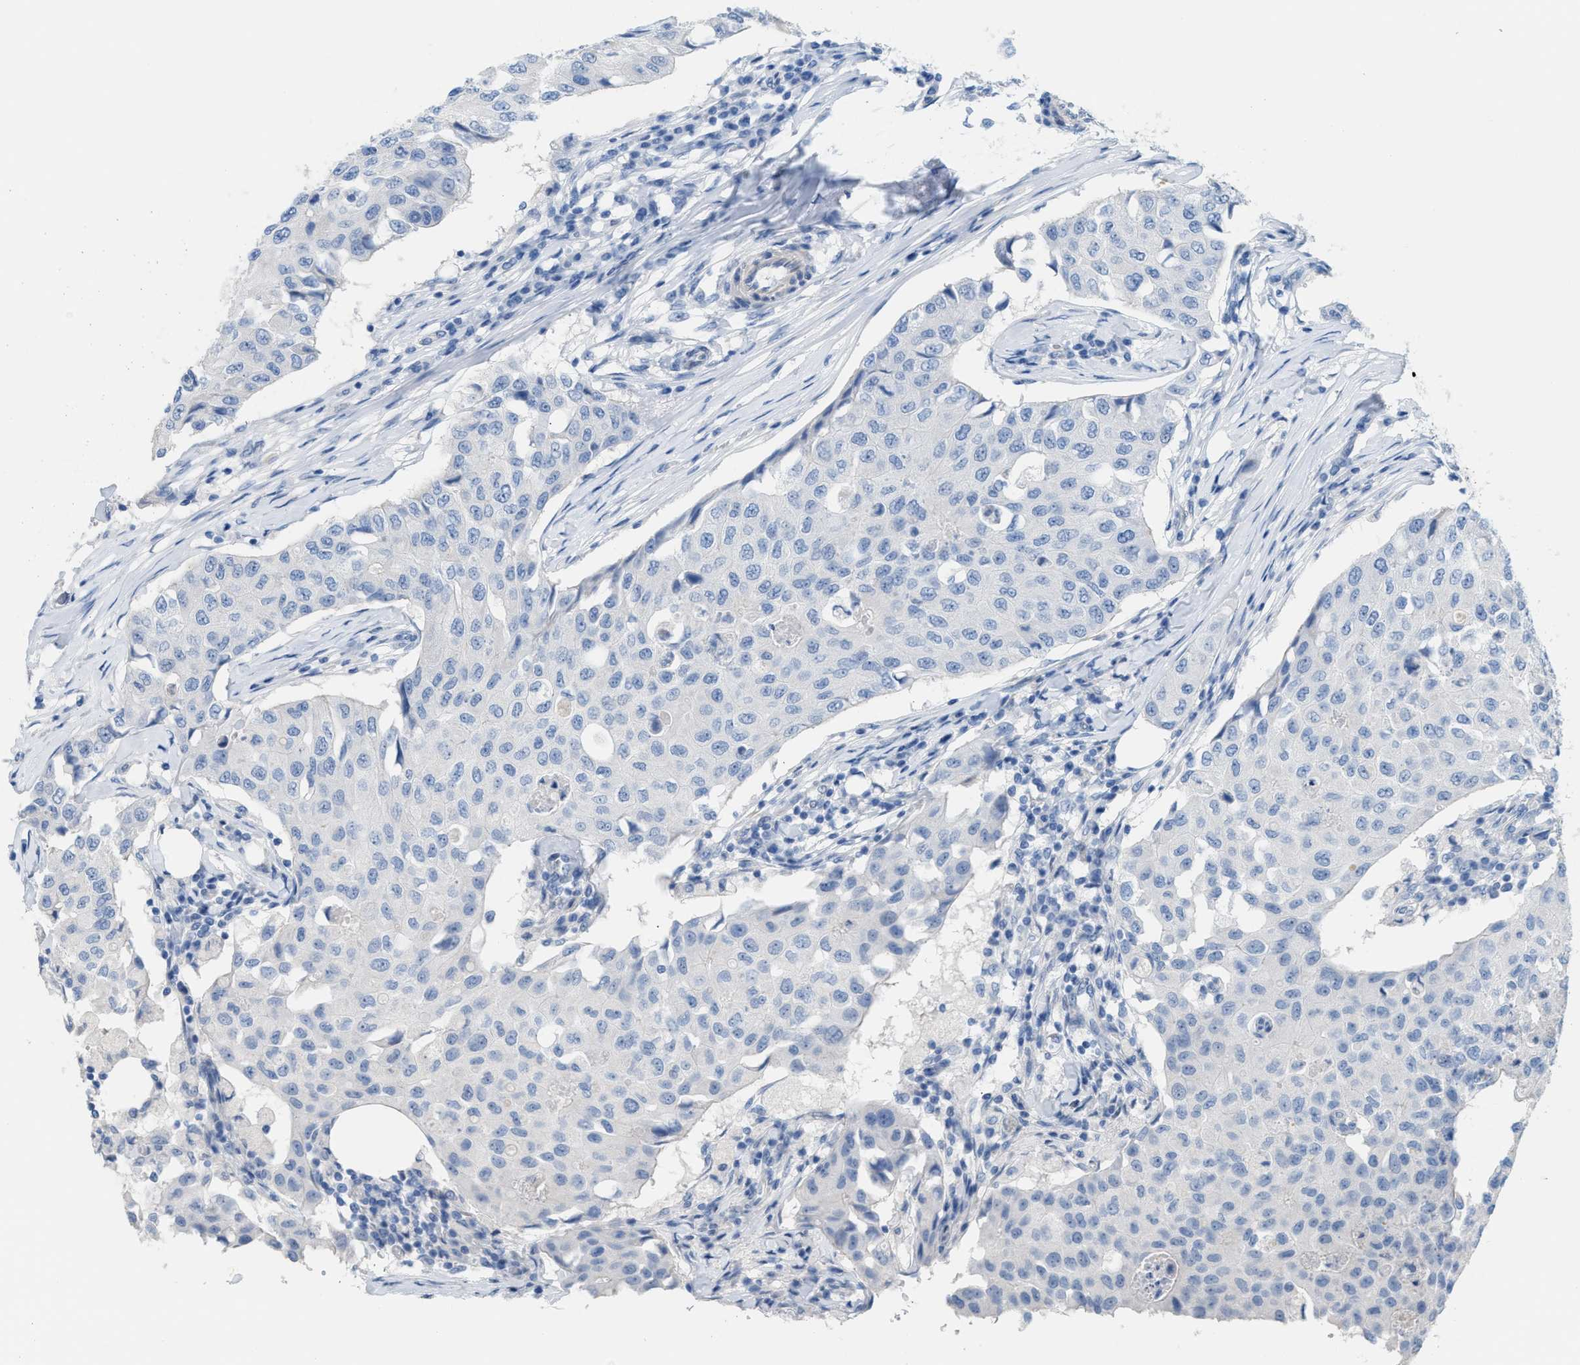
{"staining": {"intensity": "negative", "quantity": "none", "location": "none"}, "tissue": "breast cancer", "cell_type": "Tumor cells", "image_type": "cancer", "snomed": [{"axis": "morphology", "description": "Duct carcinoma"}, {"axis": "topography", "description": "Breast"}], "caption": "Immunohistochemistry micrograph of neoplastic tissue: breast cancer stained with DAB demonstrates no significant protein staining in tumor cells.", "gene": "MPP3", "patient": {"sex": "female", "age": 80}}